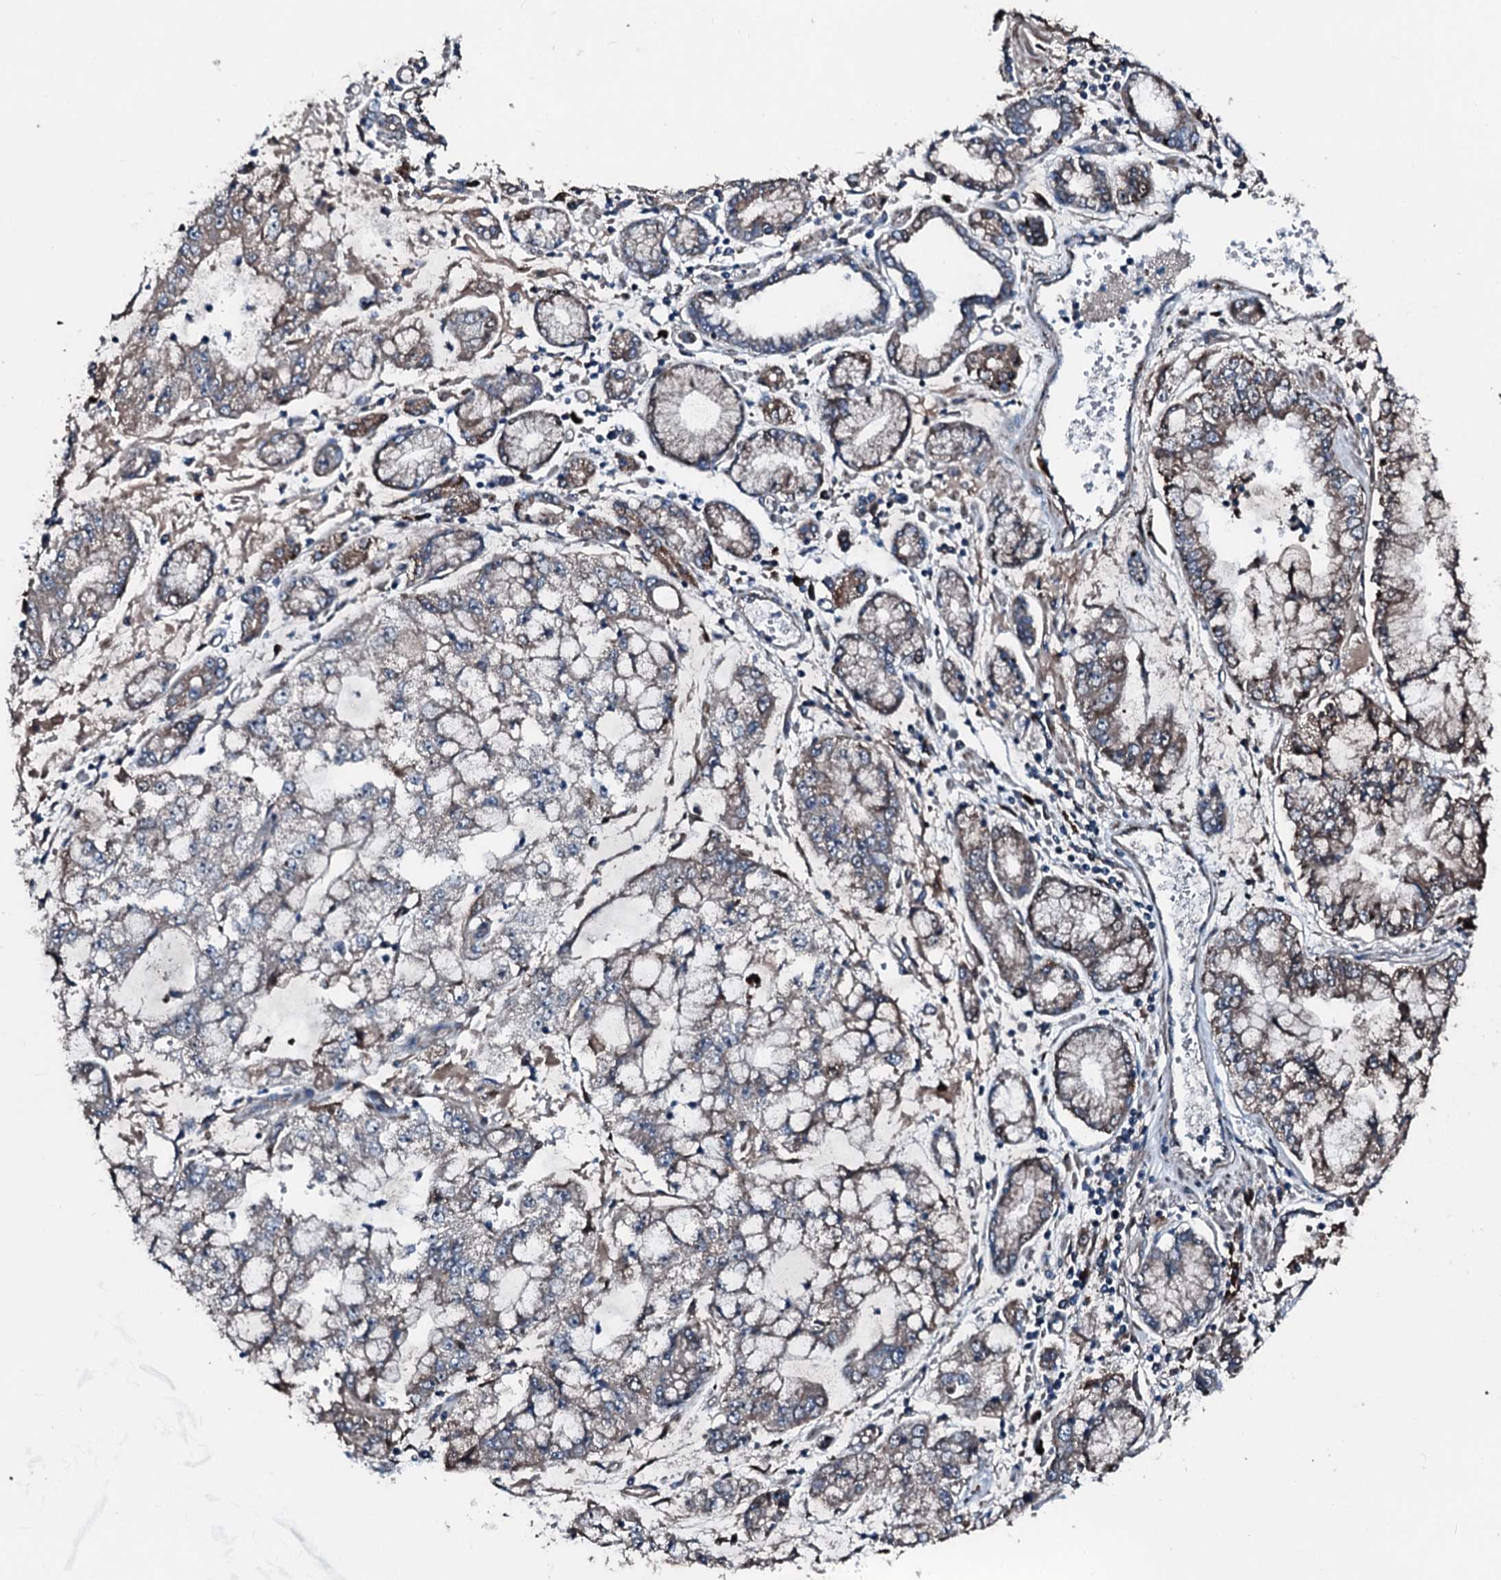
{"staining": {"intensity": "weak", "quantity": "25%-75%", "location": "cytoplasmic/membranous"}, "tissue": "stomach cancer", "cell_type": "Tumor cells", "image_type": "cancer", "snomed": [{"axis": "morphology", "description": "Adenocarcinoma, NOS"}, {"axis": "topography", "description": "Stomach"}], "caption": "Stomach adenocarcinoma stained with DAB immunohistochemistry reveals low levels of weak cytoplasmic/membranous positivity in about 25%-75% of tumor cells.", "gene": "ACSS3", "patient": {"sex": "male", "age": 76}}